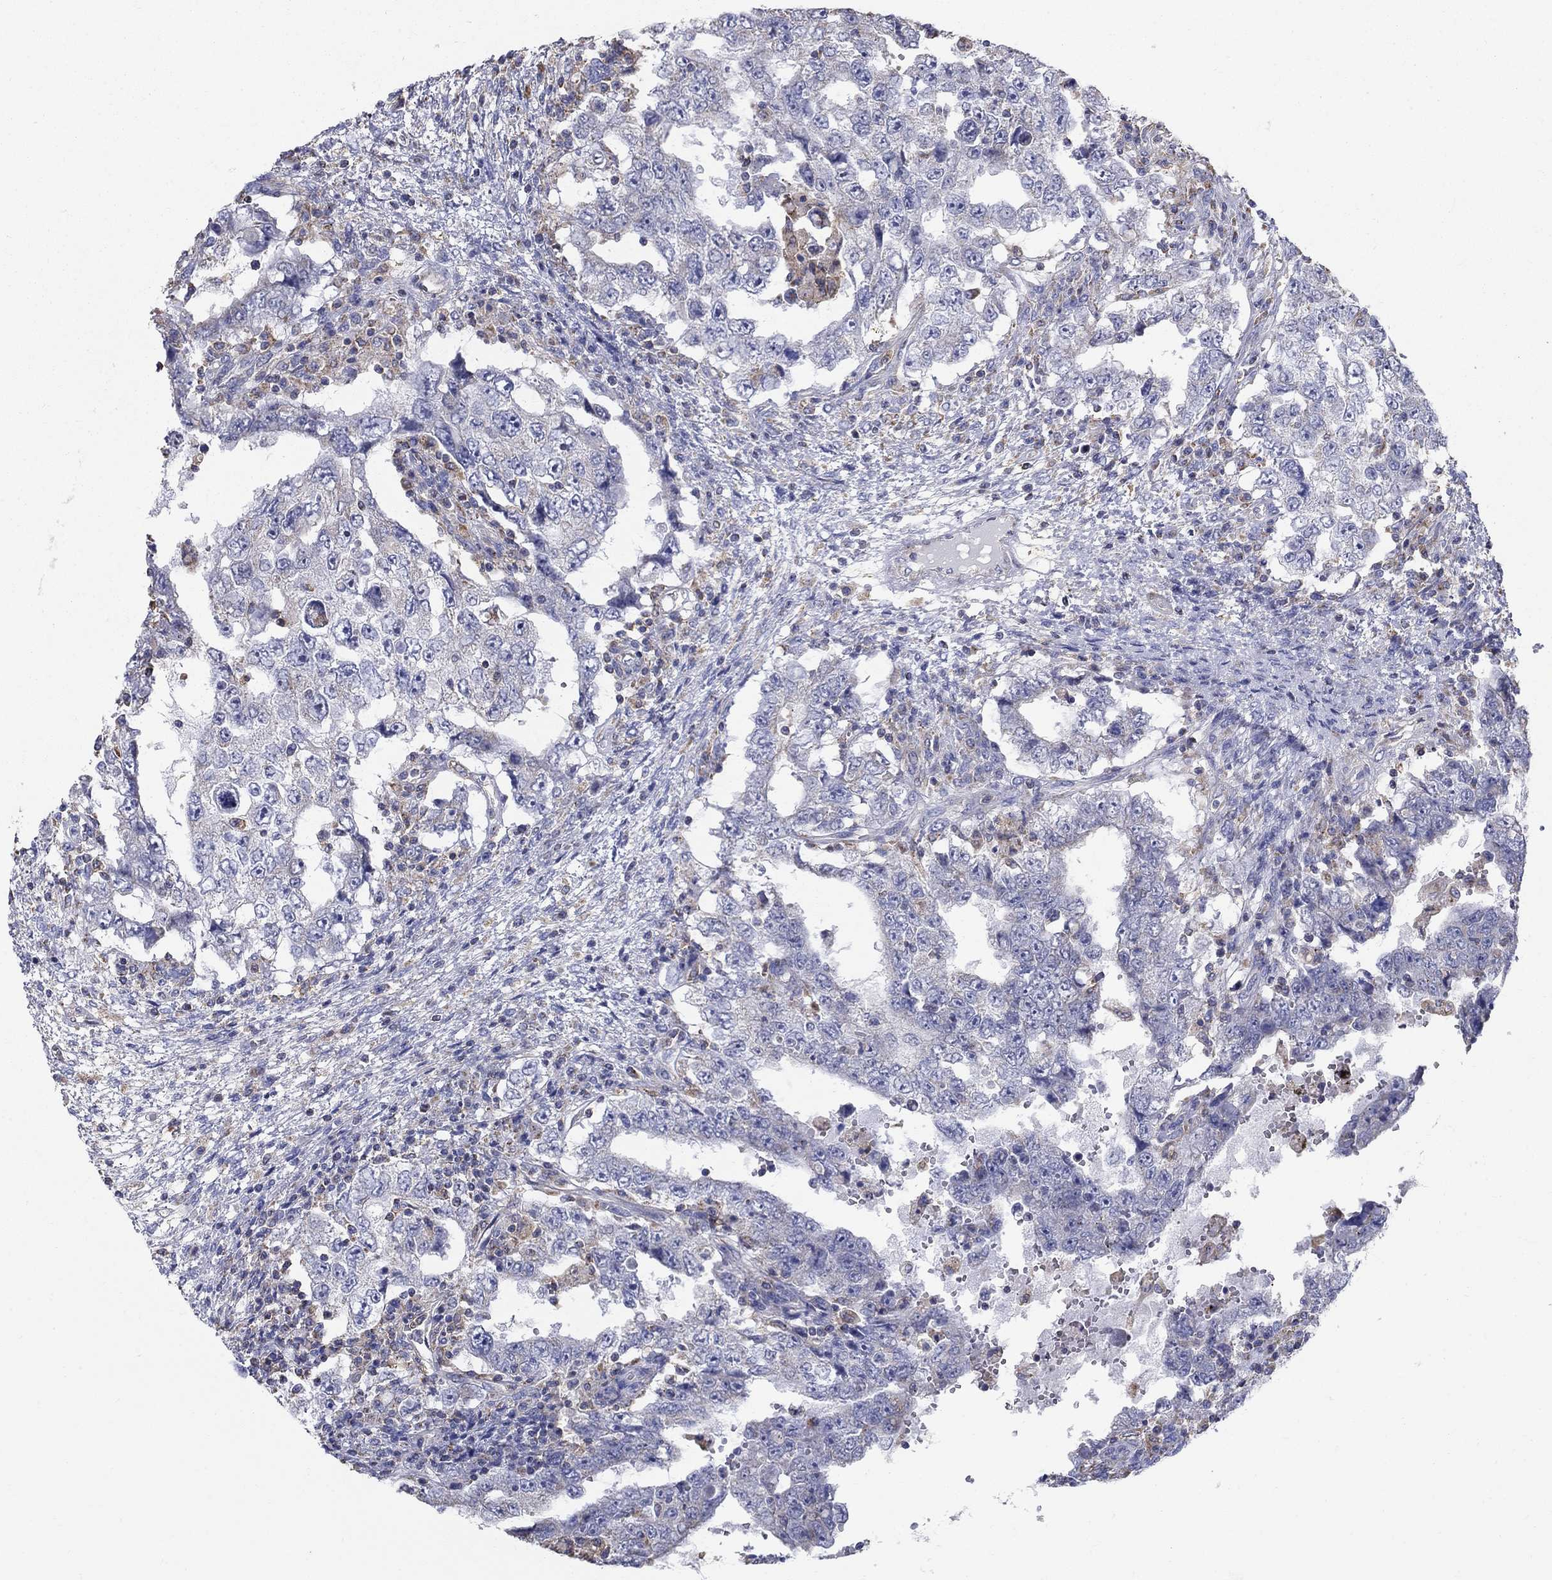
{"staining": {"intensity": "negative", "quantity": "none", "location": "none"}, "tissue": "testis cancer", "cell_type": "Tumor cells", "image_type": "cancer", "snomed": [{"axis": "morphology", "description": "Carcinoma, Embryonal, NOS"}, {"axis": "topography", "description": "Testis"}], "caption": "The immunohistochemistry image has no significant positivity in tumor cells of testis embryonal carcinoma tissue. The staining is performed using DAB (3,3'-diaminobenzidine) brown chromogen with nuclei counter-stained in using hematoxylin.", "gene": "NME5", "patient": {"sex": "male", "age": 26}}